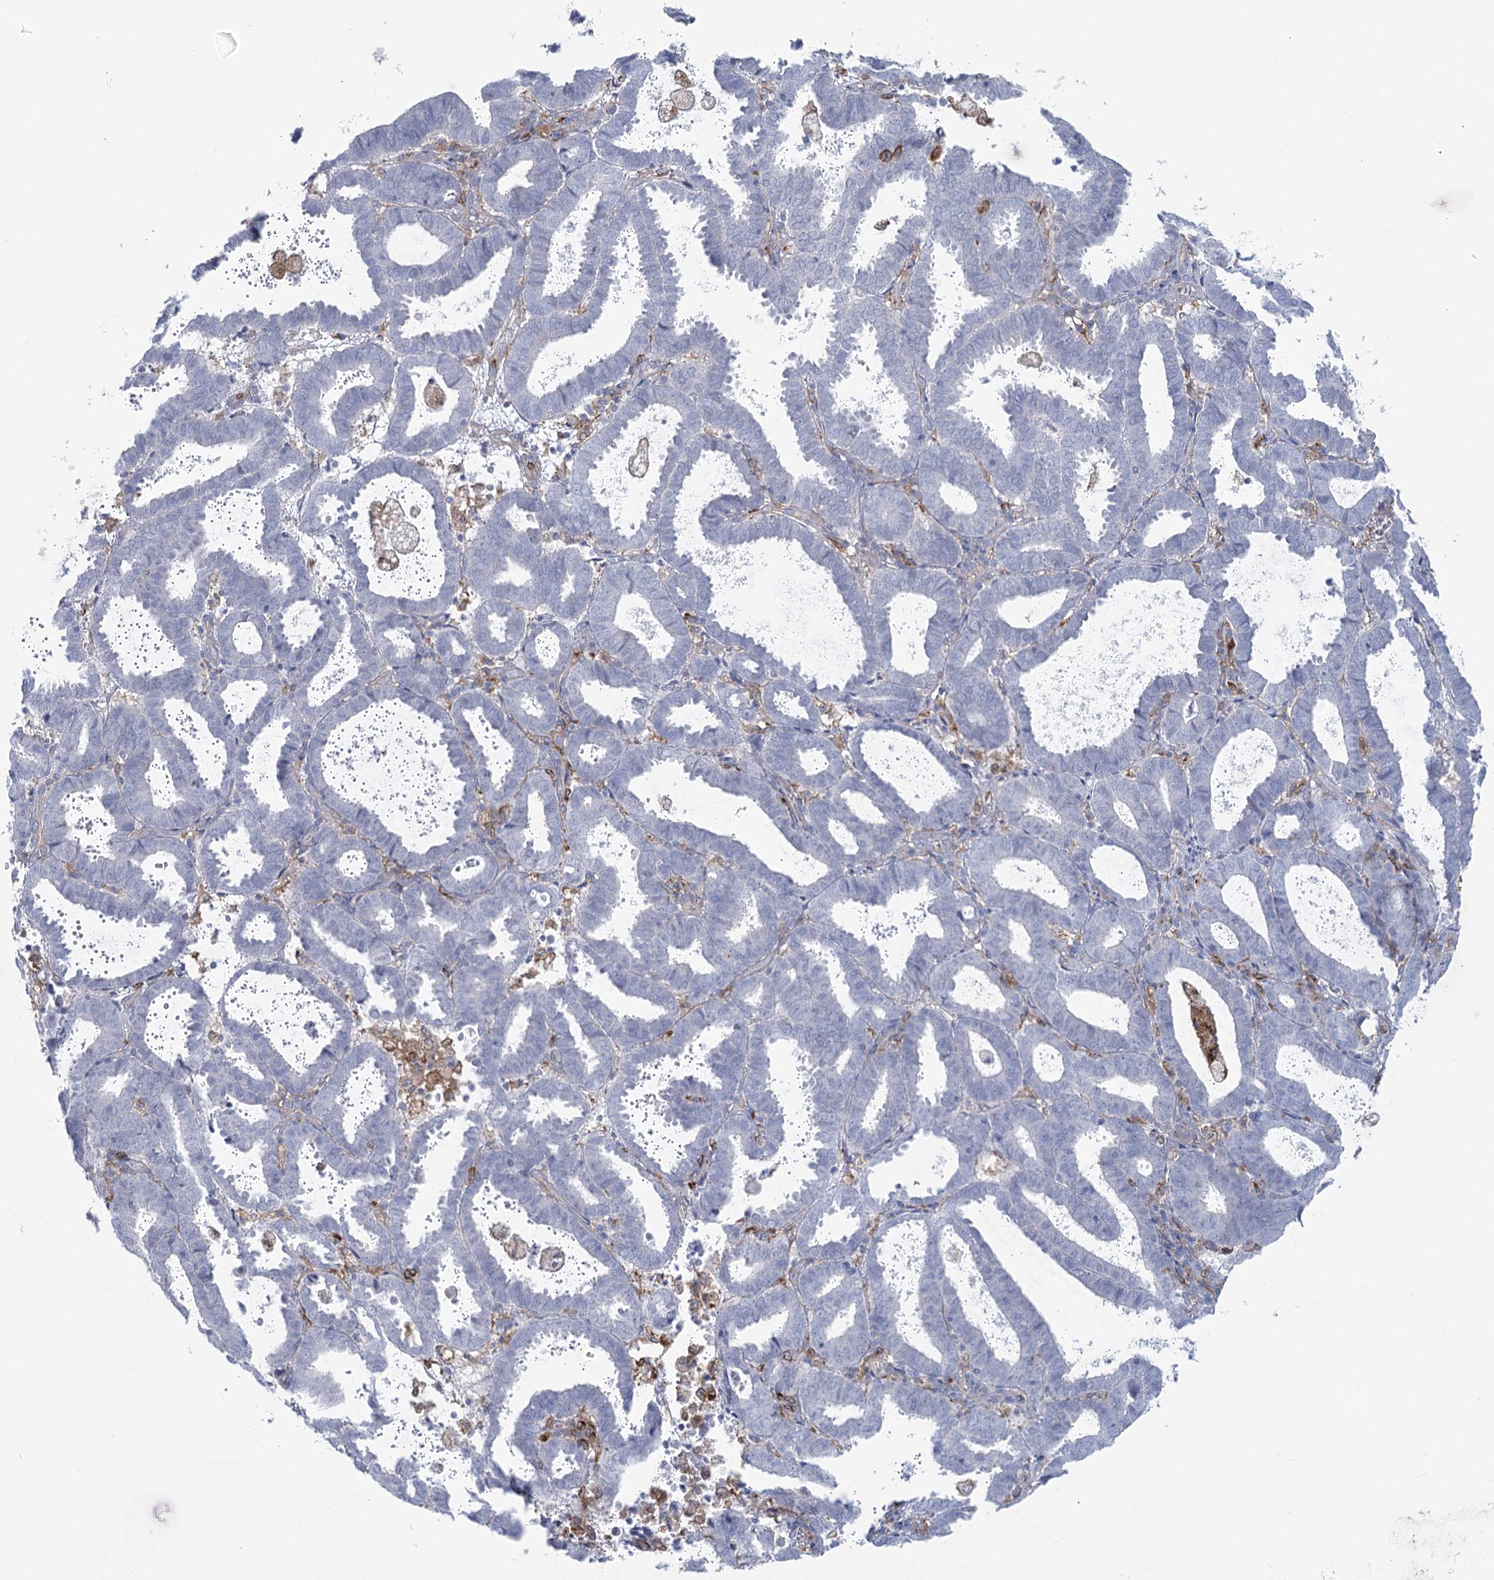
{"staining": {"intensity": "negative", "quantity": "none", "location": "none"}, "tissue": "endometrial cancer", "cell_type": "Tumor cells", "image_type": "cancer", "snomed": [{"axis": "morphology", "description": "Adenocarcinoma, NOS"}, {"axis": "topography", "description": "Uterus"}], "caption": "Protein analysis of endometrial cancer (adenocarcinoma) reveals no significant staining in tumor cells. The staining is performed using DAB (3,3'-diaminobenzidine) brown chromogen with nuclei counter-stained in using hematoxylin.", "gene": "CCDC88A", "patient": {"sex": "female", "age": 83}}